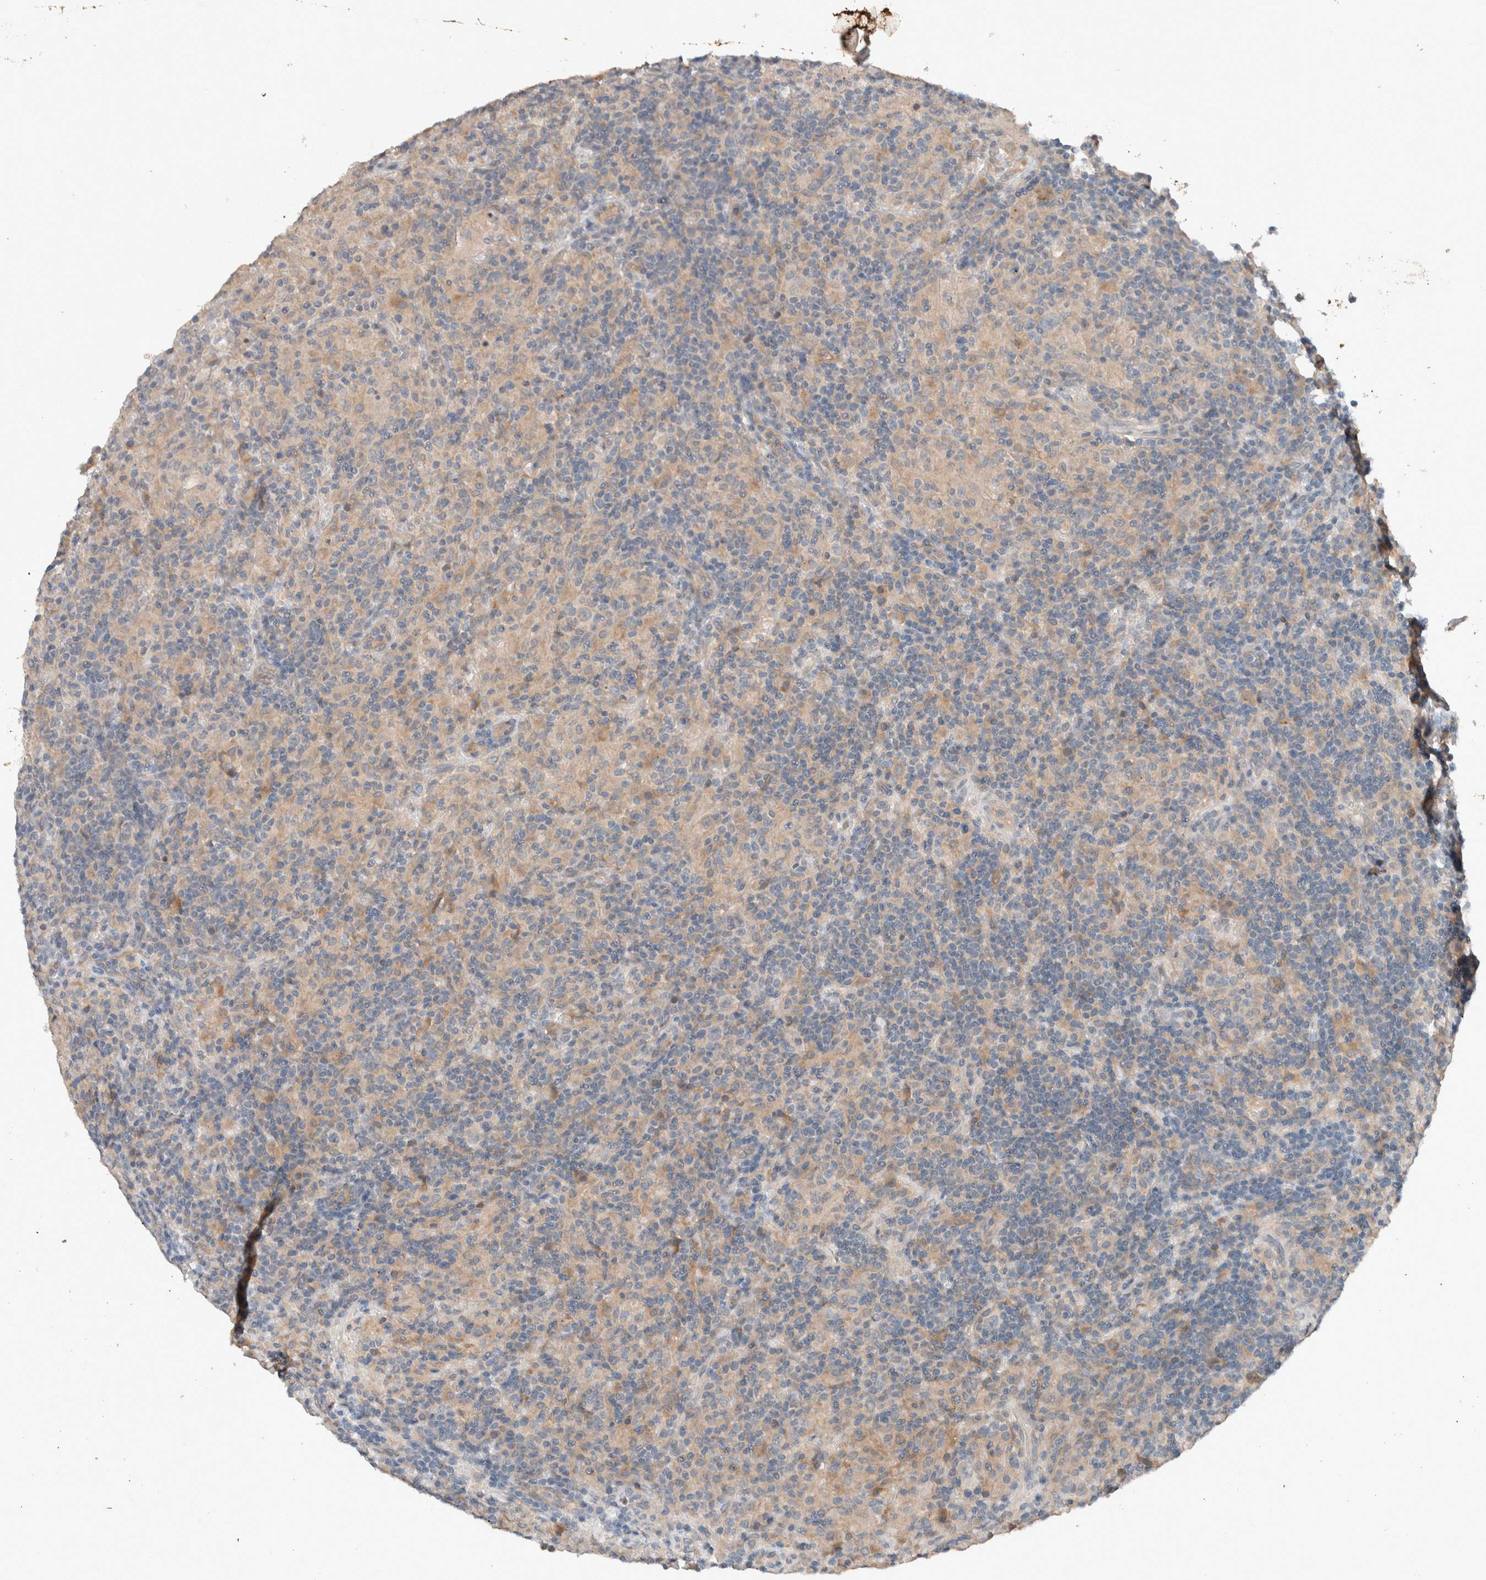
{"staining": {"intensity": "negative", "quantity": "none", "location": "none"}, "tissue": "lymphoma", "cell_type": "Tumor cells", "image_type": "cancer", "snomed": [{"axis": "morphology", "description": "Hodgkin's disease, NOS"}, {"axis": "topography", "description": "Lymph node"}], "caption": "Immunohistochemical staining of human lymphoma displays no significant expression in tumor cells. (DAB (3,3'-diaminobenzidine) IHC, high magnification).", "gene": "UGCG", "patient": {"sex": "male", "age": 70}}